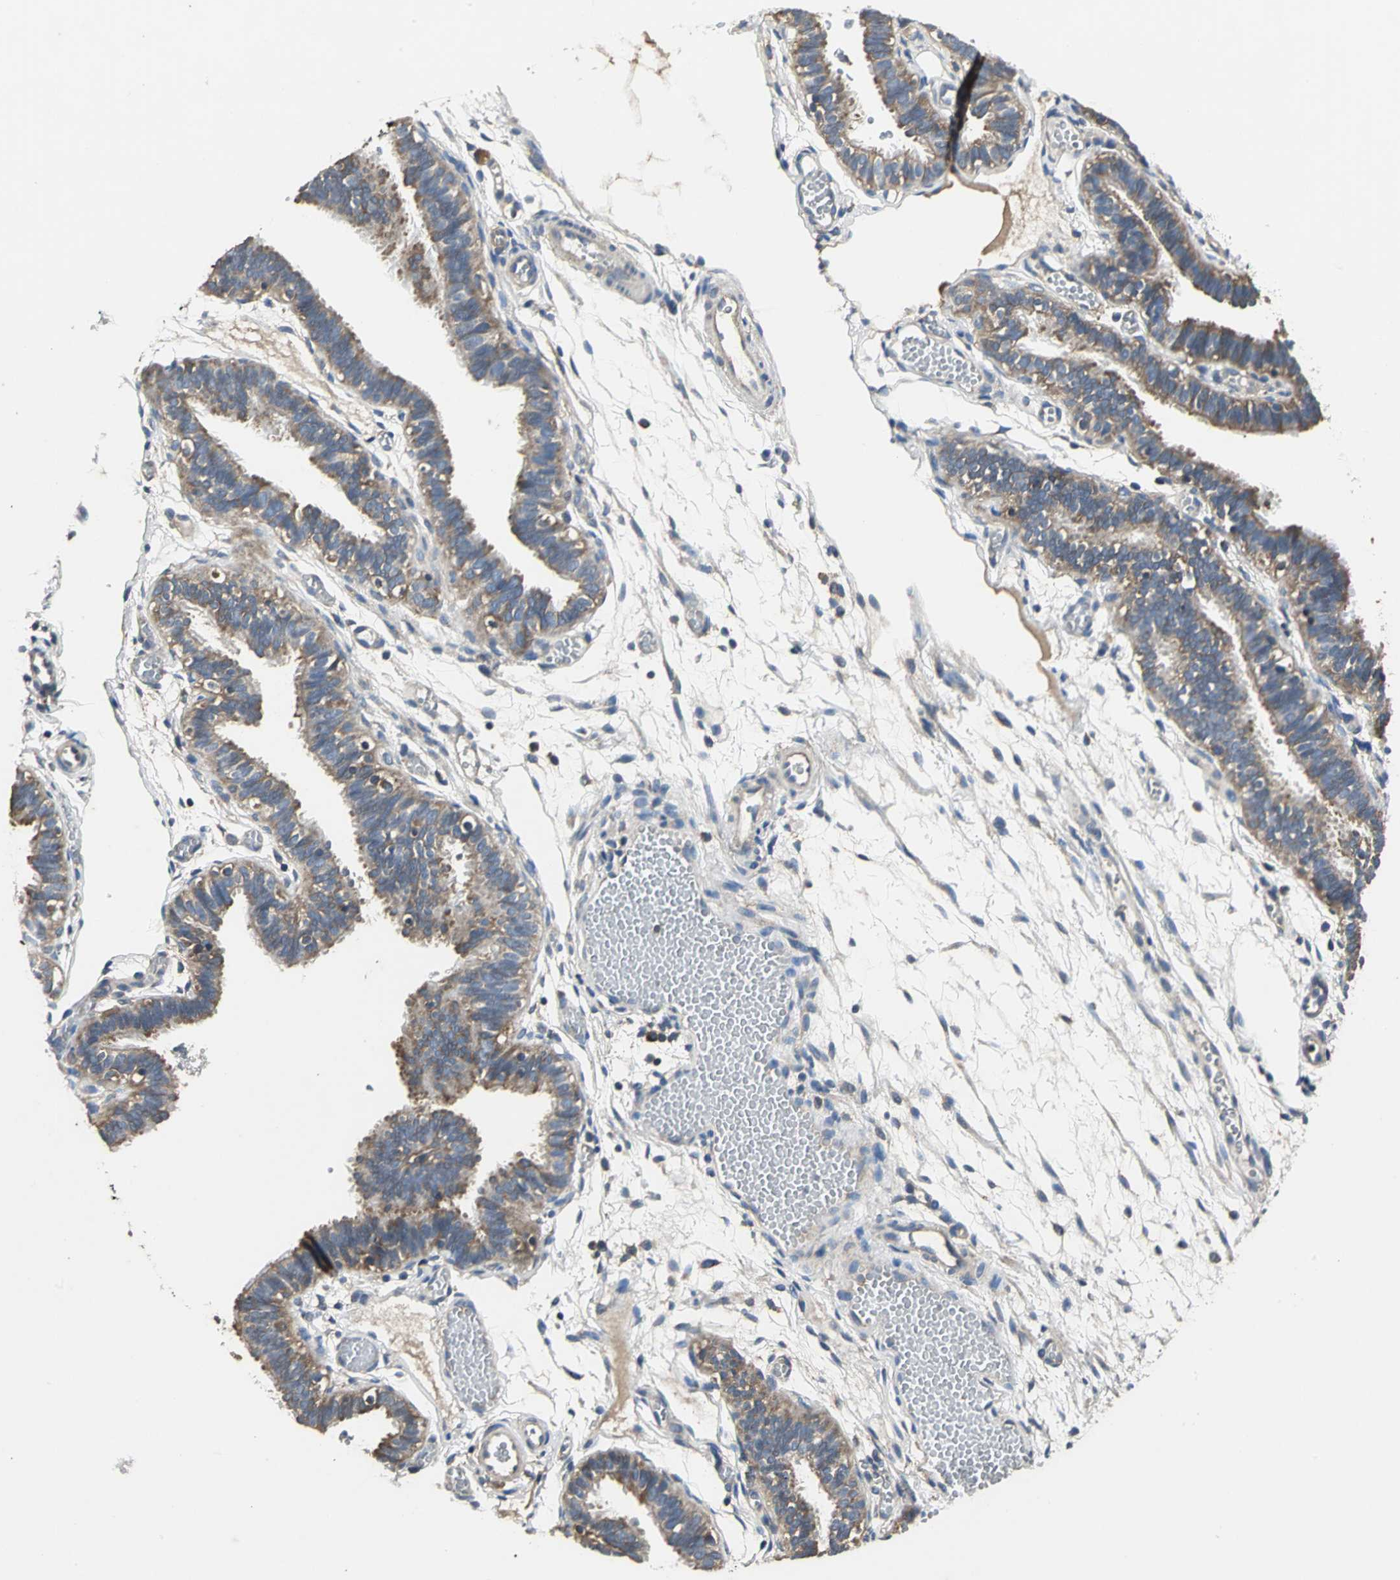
{"staining": {"intensity": "moderate", "quantity": ">75%", "location": "cytoplasmic/membranous"}, "tissue": "fallopian tube", "cell_type": "Glandular cells", "image_type": "normal", "snomed": [{"axis": "morphology", "description": "Normal tissue, NOS"}, {"axis": "topography", "description": "Fallopian tube"}], "caption": "Moderate cytoplasmic/membranous protein positivity is identified in about >75% of glandular cells in fallopian tube. (Stains: DAB (3,3'-diaminobenzidine) in brown, nuclei in blue, Microscopy: brightfield microscopy at high magnification).", "gene": "IRF3", "patient": {"sex": "female", "age": 29}}